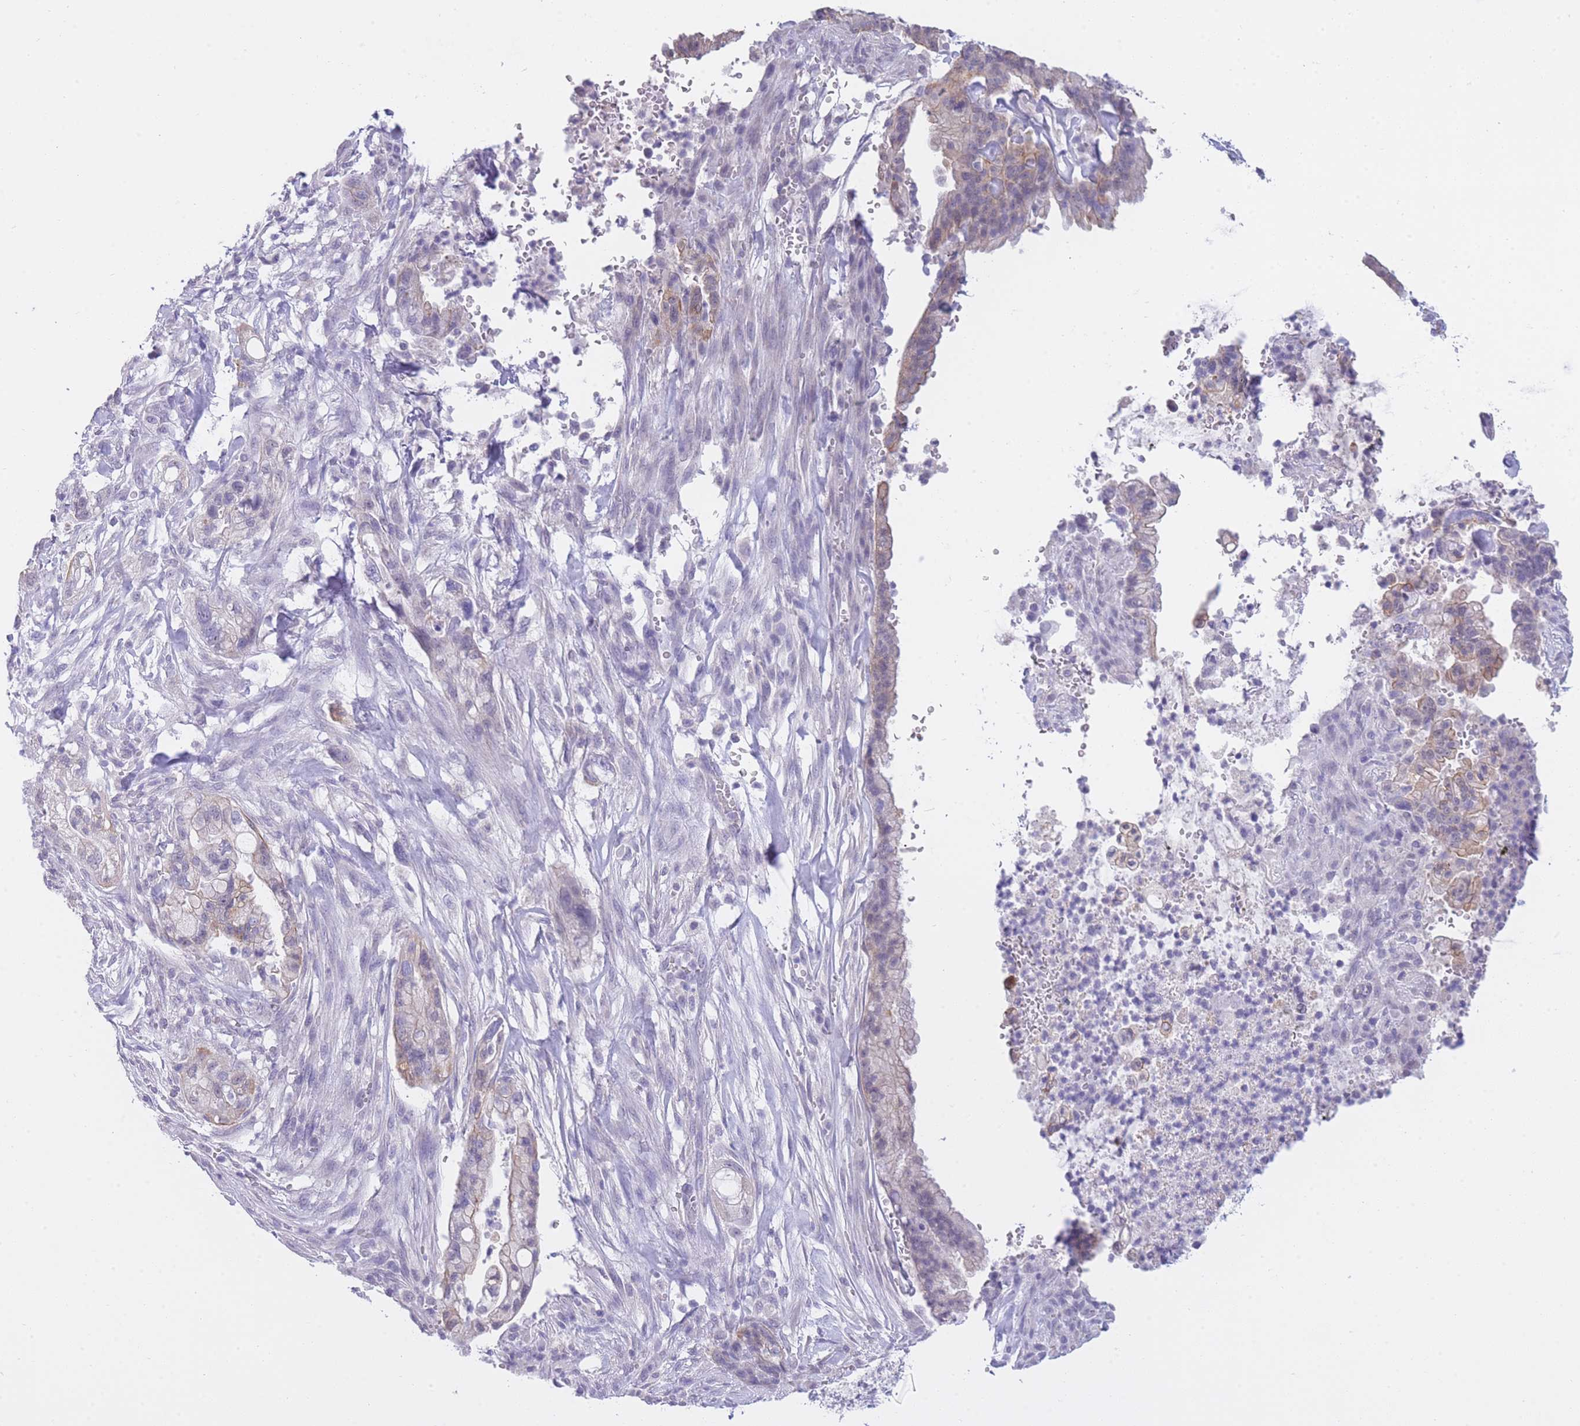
{"staining": {"intensity": "moderate", "quantity": "<25%", "location": "cytoplasmic/membranous"}, "tissue": "pancreatic cancer", "cell_type": "Tumor cells", "image_type": "cancer", "snomed": [{"axis": "morphology", "description": "Adenocarcinoma, NOS"}, {"axis": "topography", "description": "Pancreas"}], "caption": "Immunohistochemistry micrograph of neoplastic tissue: human adenocarcinoma (pancreatic) stained using IHC demonstrates low levels of moderate protein expression localized specifically in the cytoplasmic/membranous of tumor cells, appearing as a cytoplasmic/membranous brown color.", "gene": "FRAT2", "patient": {"sex": "male", "age": 44}}